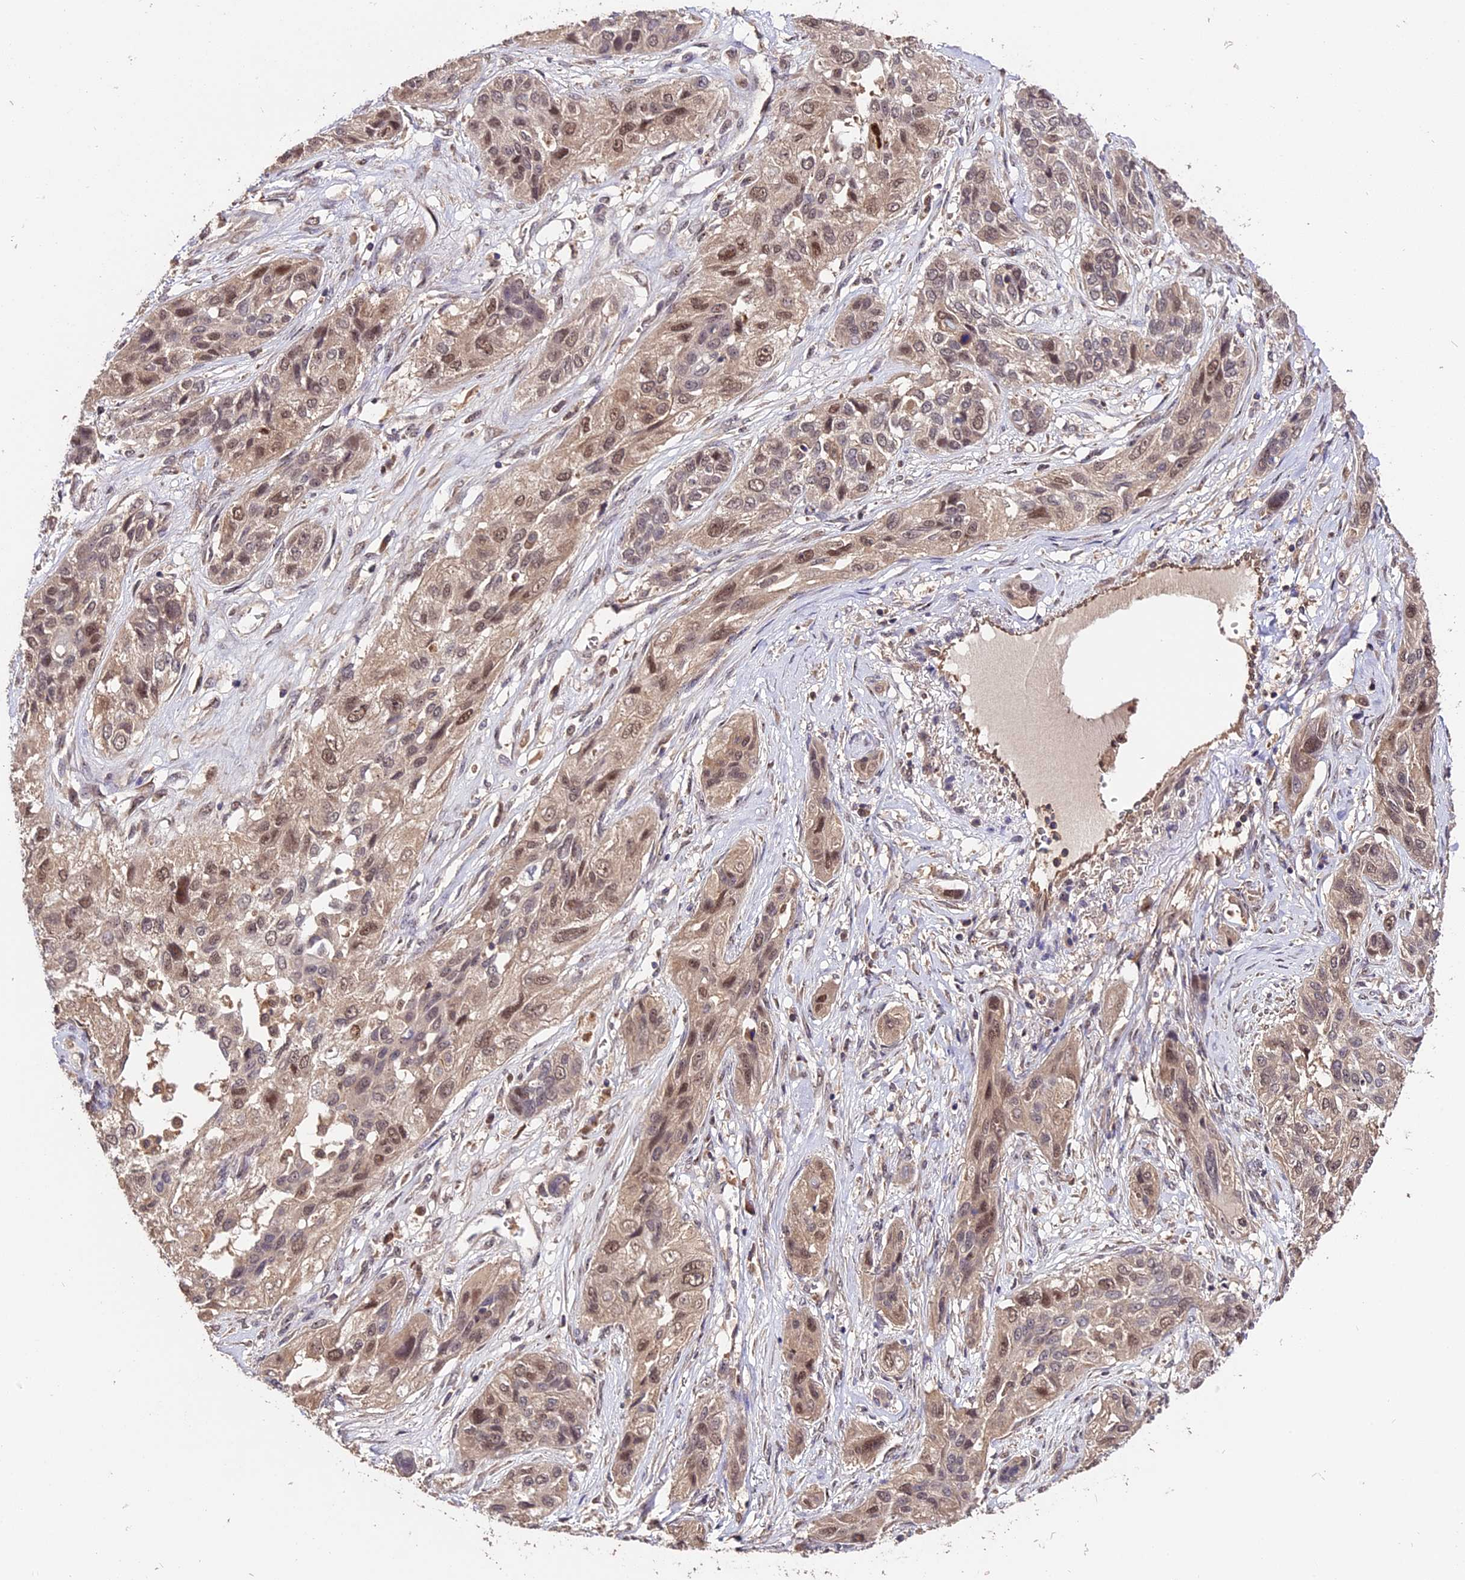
{"staining": {"intensity": "moderate", "quantity": ">75%", "location": "nuclear"}, "tissue": "lung cancer", "cell_type": "Tumor cells", "image_type": "cancer", "snomed": [{"axis": "morphology", "description": "Squamous cell carcinoma, NOS"}, {"axis": "topography", "description": "Lung"}], "caption": "Tumor cells reveal moderate nuclear expression in approximately >75% of cells in lung cancer.", "gene": "TRMT1", "patient": {"sex": "female", "age": 70}}